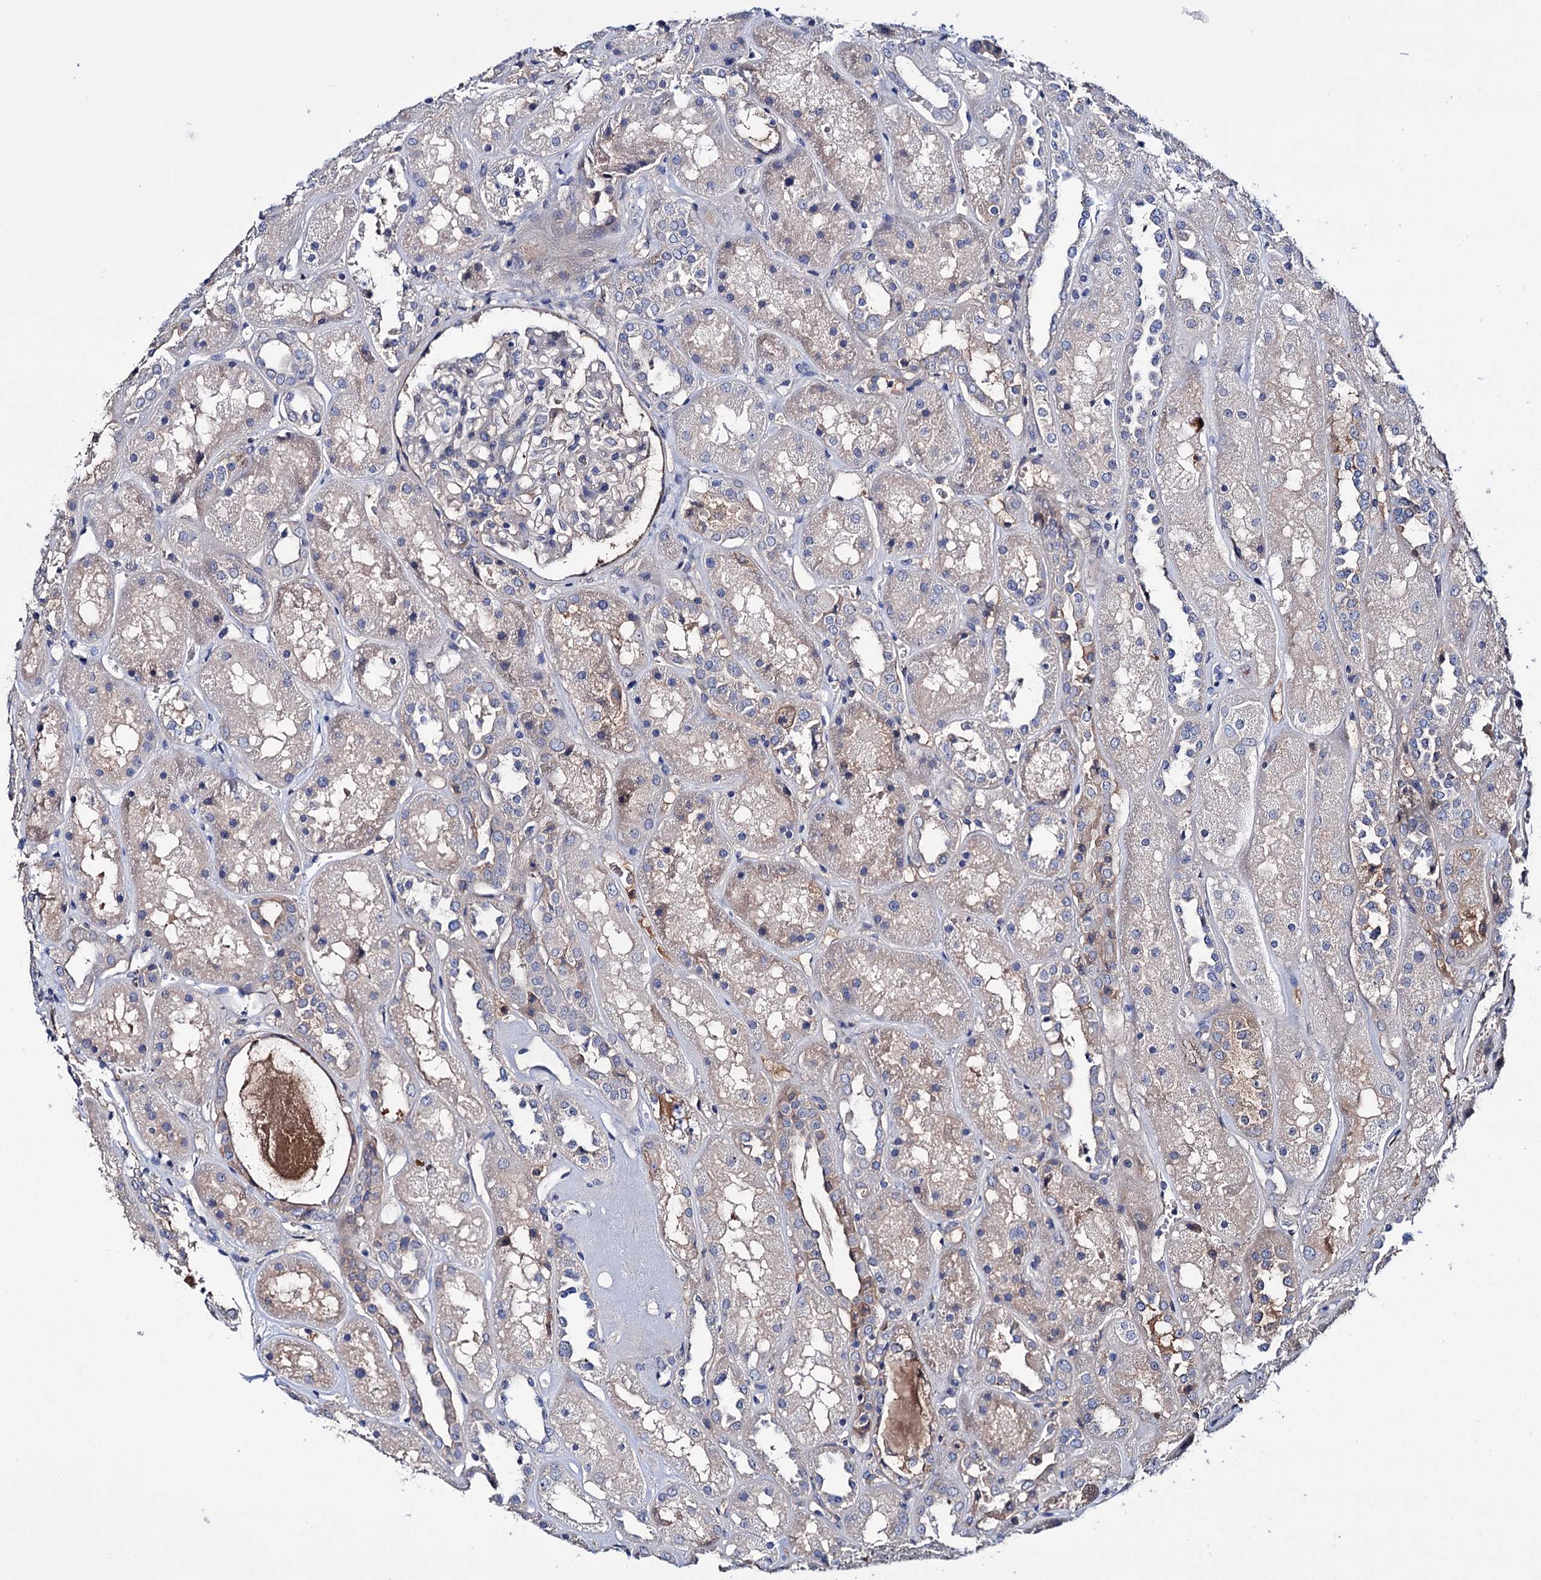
{"staining": {"intensity": "negative", "quantity": "none", "location": "none"}, "tissue": "kidney", "cell_type": "Cells in glomeruli", "image_type": "normal", "snomed": [{"axis": "morphology", "description": "Normal tissue, NOS"}, {"axis": "topography", "description": "Kidney"}], "caption": "Immunohistochemistry micrograph of normal human kidney stained for a protein (brown), which reveals no expression in cells in glomeruli. The staining was performed using DAB to visualize the protein expression in brown, while the nuclei were stained in blue with hematoxylin (Magnification: 20x).", "gene": "PPP1R32", "patient": {"sex": "male", "age": 70}}